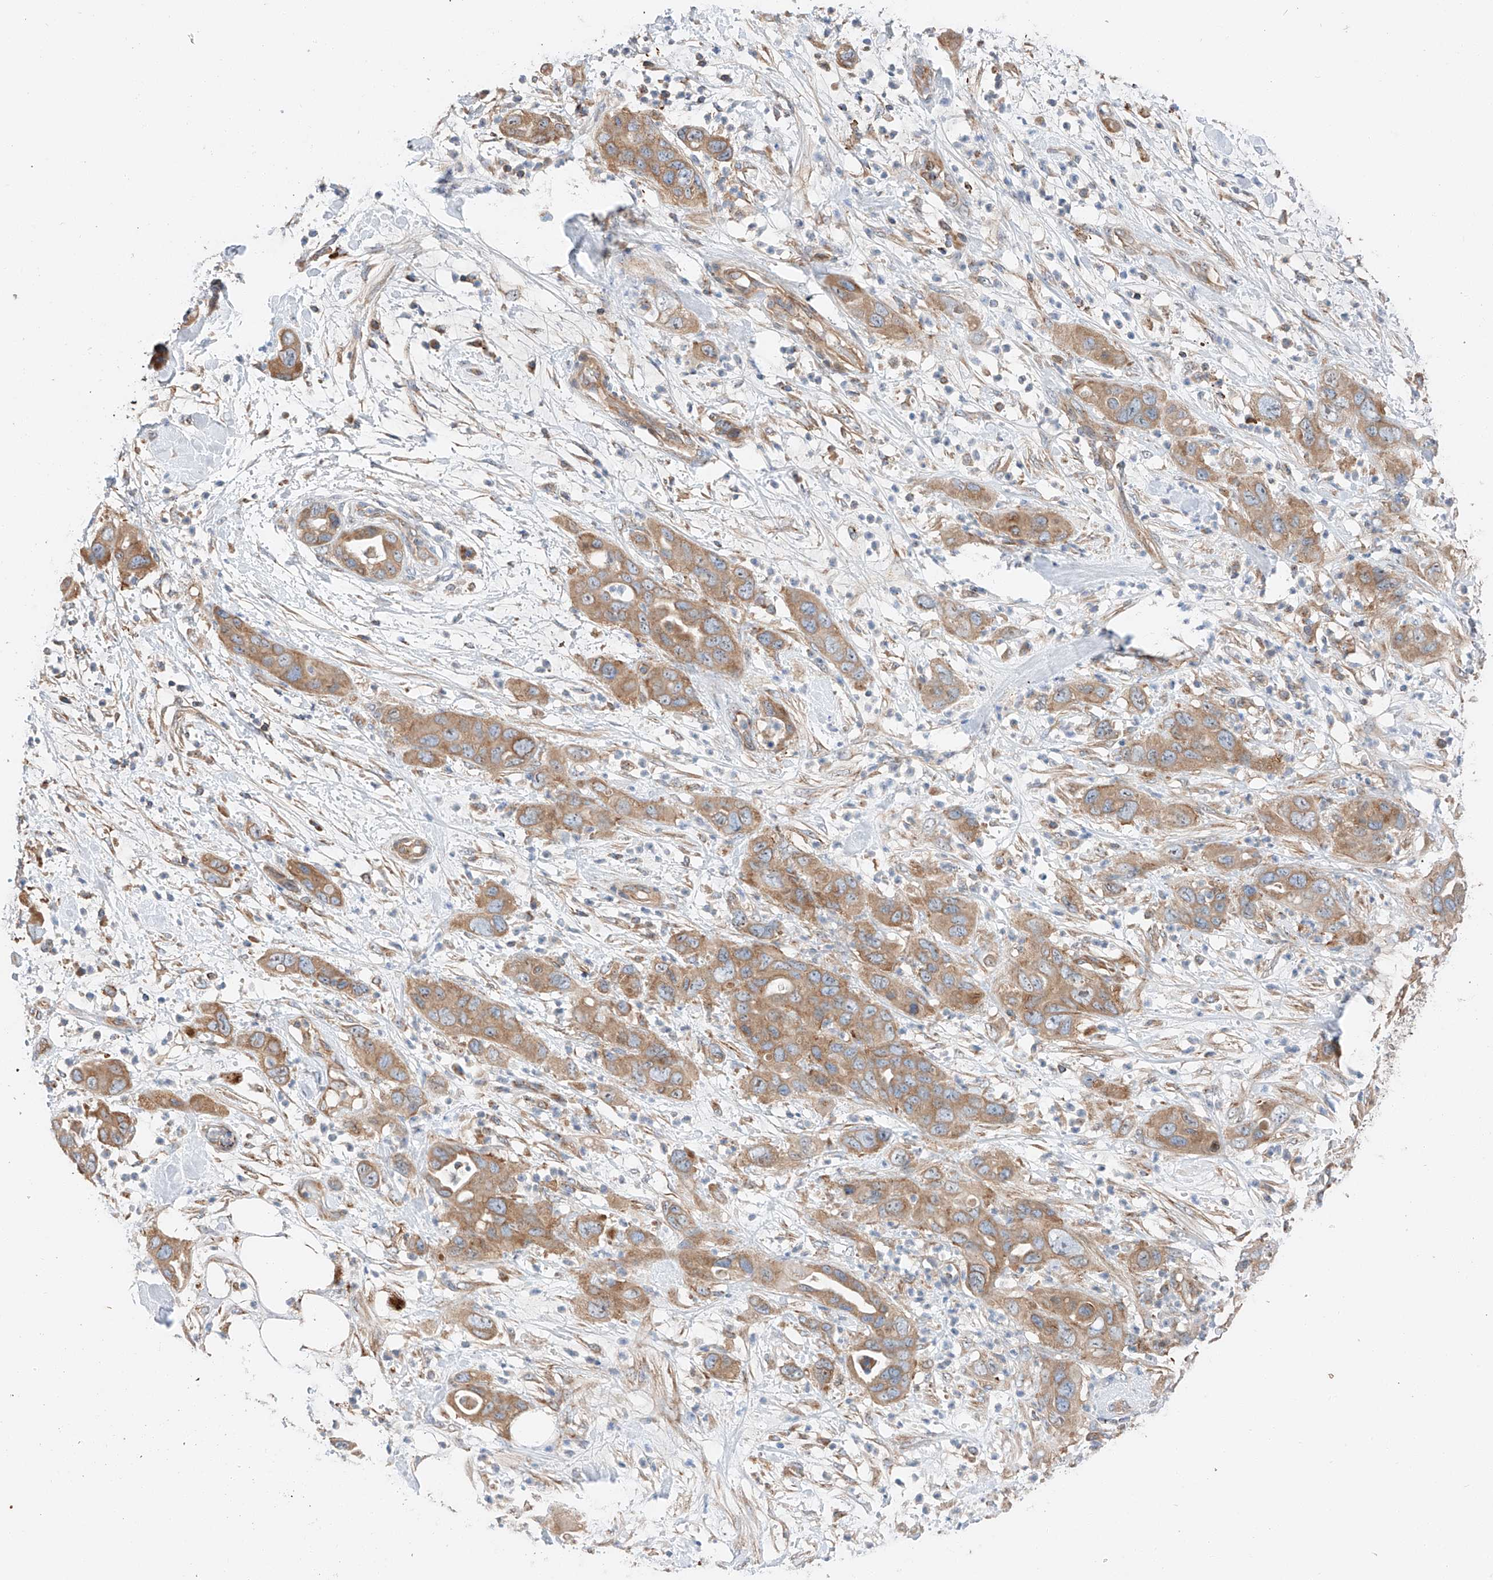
{"staining": {"intensity": "moderate", "quantity": "25%-75%", "location": "cytoplasmic/membranous"}, "tissue": "pancreatic cancer", "cell_type": "Tumor cells", "image_type": "cancer", "snomed": [{"axis": "morphology", "description": "Adenocarcinoma, NOS"}, {"axis": "topography", "description": "Pancreas"}], "caption": "This histopathology image exhibits adenocarcinoma (pancreatic) stained with immunohistochemistry (IHC) to label a protein in brown. The cytoplasmic/membranous of tumor cells show moderate positivity for the protein. Nuclei are counter-stained blue.", "gene": "RUSC1", "patient": {"sex": "female", "age": 71}}